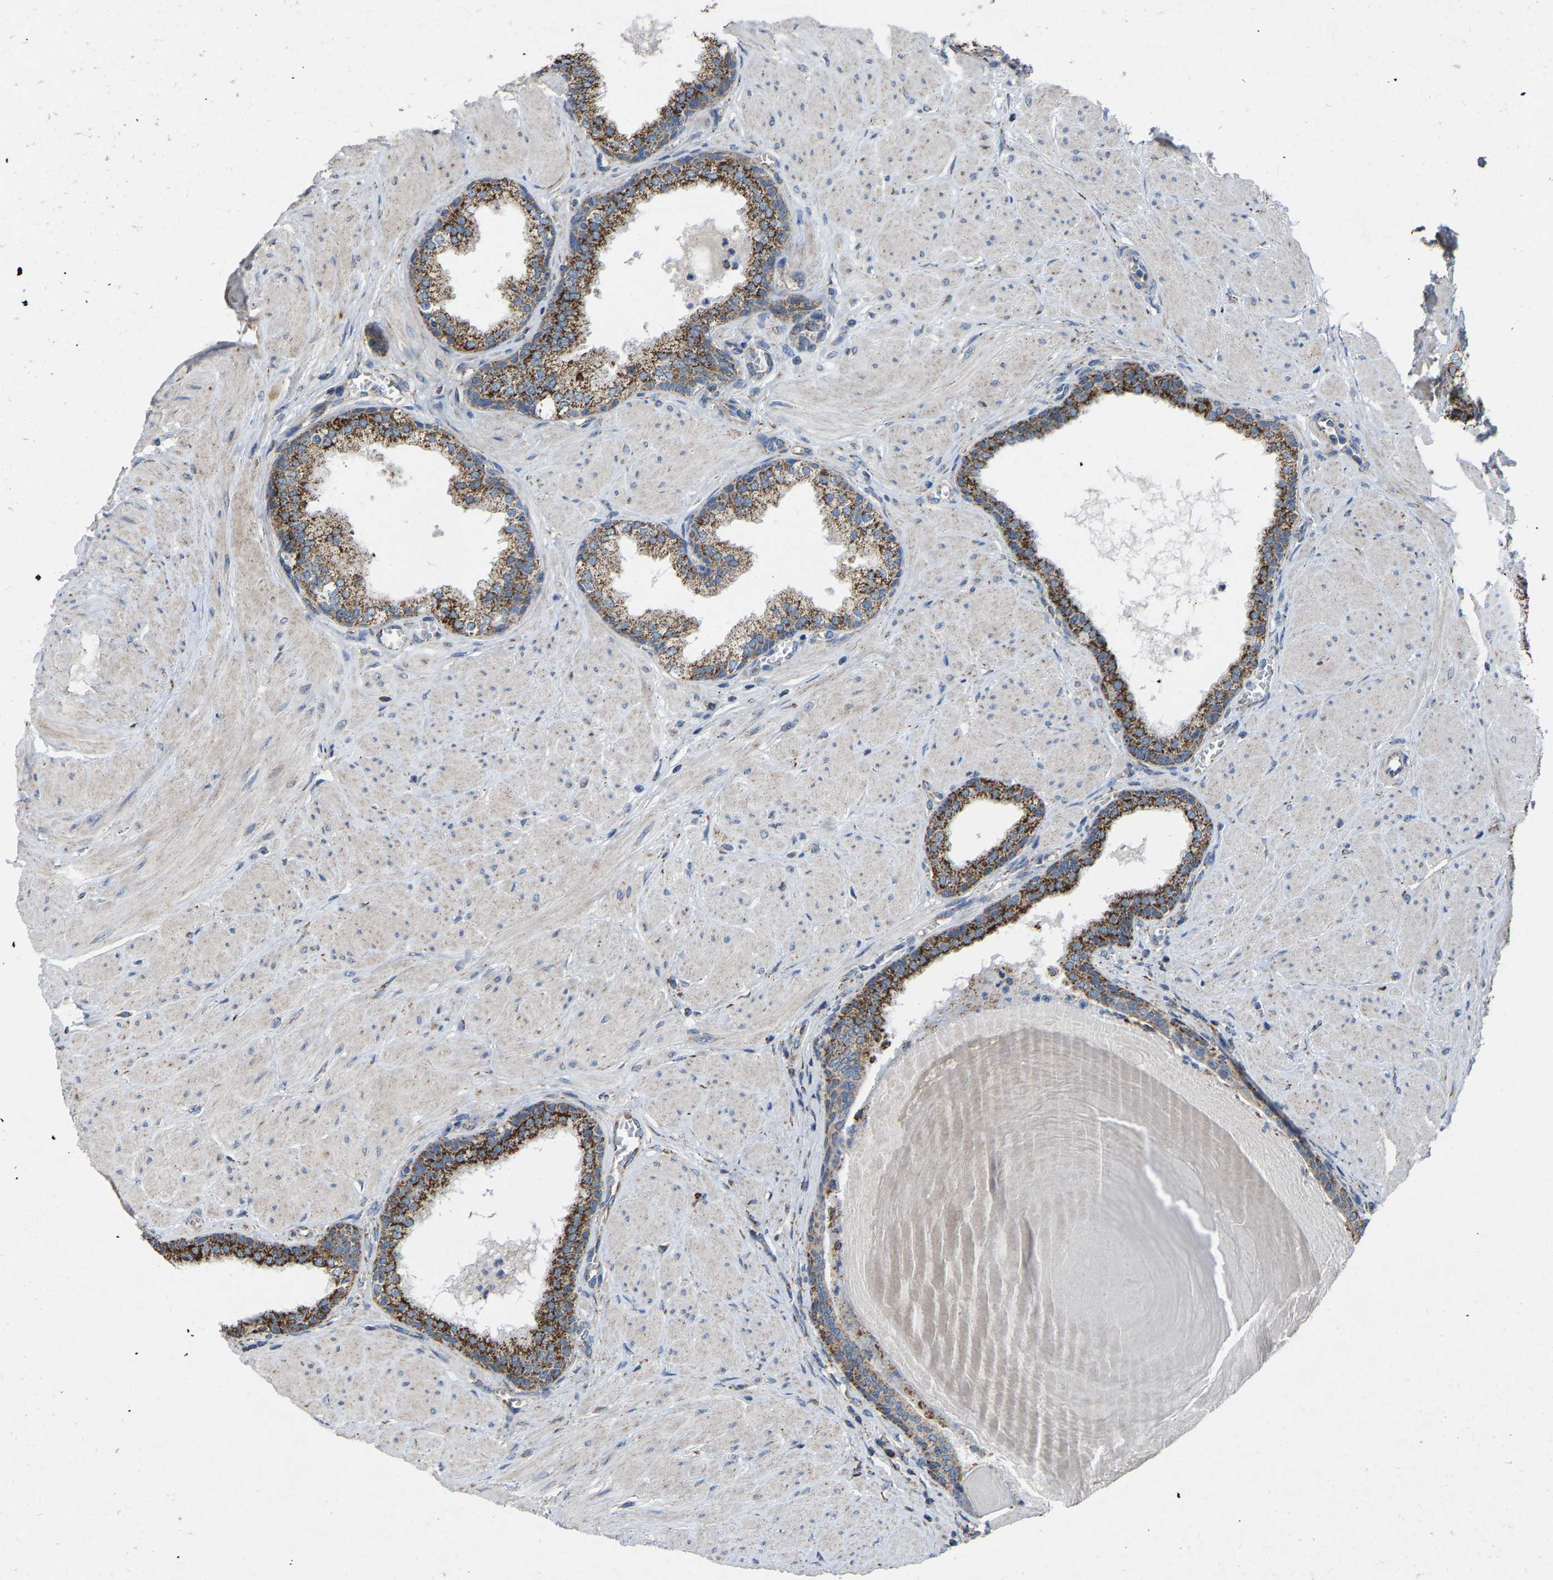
{"staining": {"intensity": "moderate", "quantity": ">75%", "location": "cytoplasmic/membranous"}, "tissue": "prostate", "cell_type": "Glandular cells", "image_type": "normal", "snomed": [{"axis": "morphology", "description": "Normal tissue, NOS"}, {"axis": "topography", "description": "Prostate"}], "caption": "A brown stain shows moderate cytoplasmic/membranous positivity of a protein in glandular cells of benign prostate. (IHC, brightfield microscopy, high magnification).", "gene": "BCL10", "patient": {"sex": "male", "age": 51}}